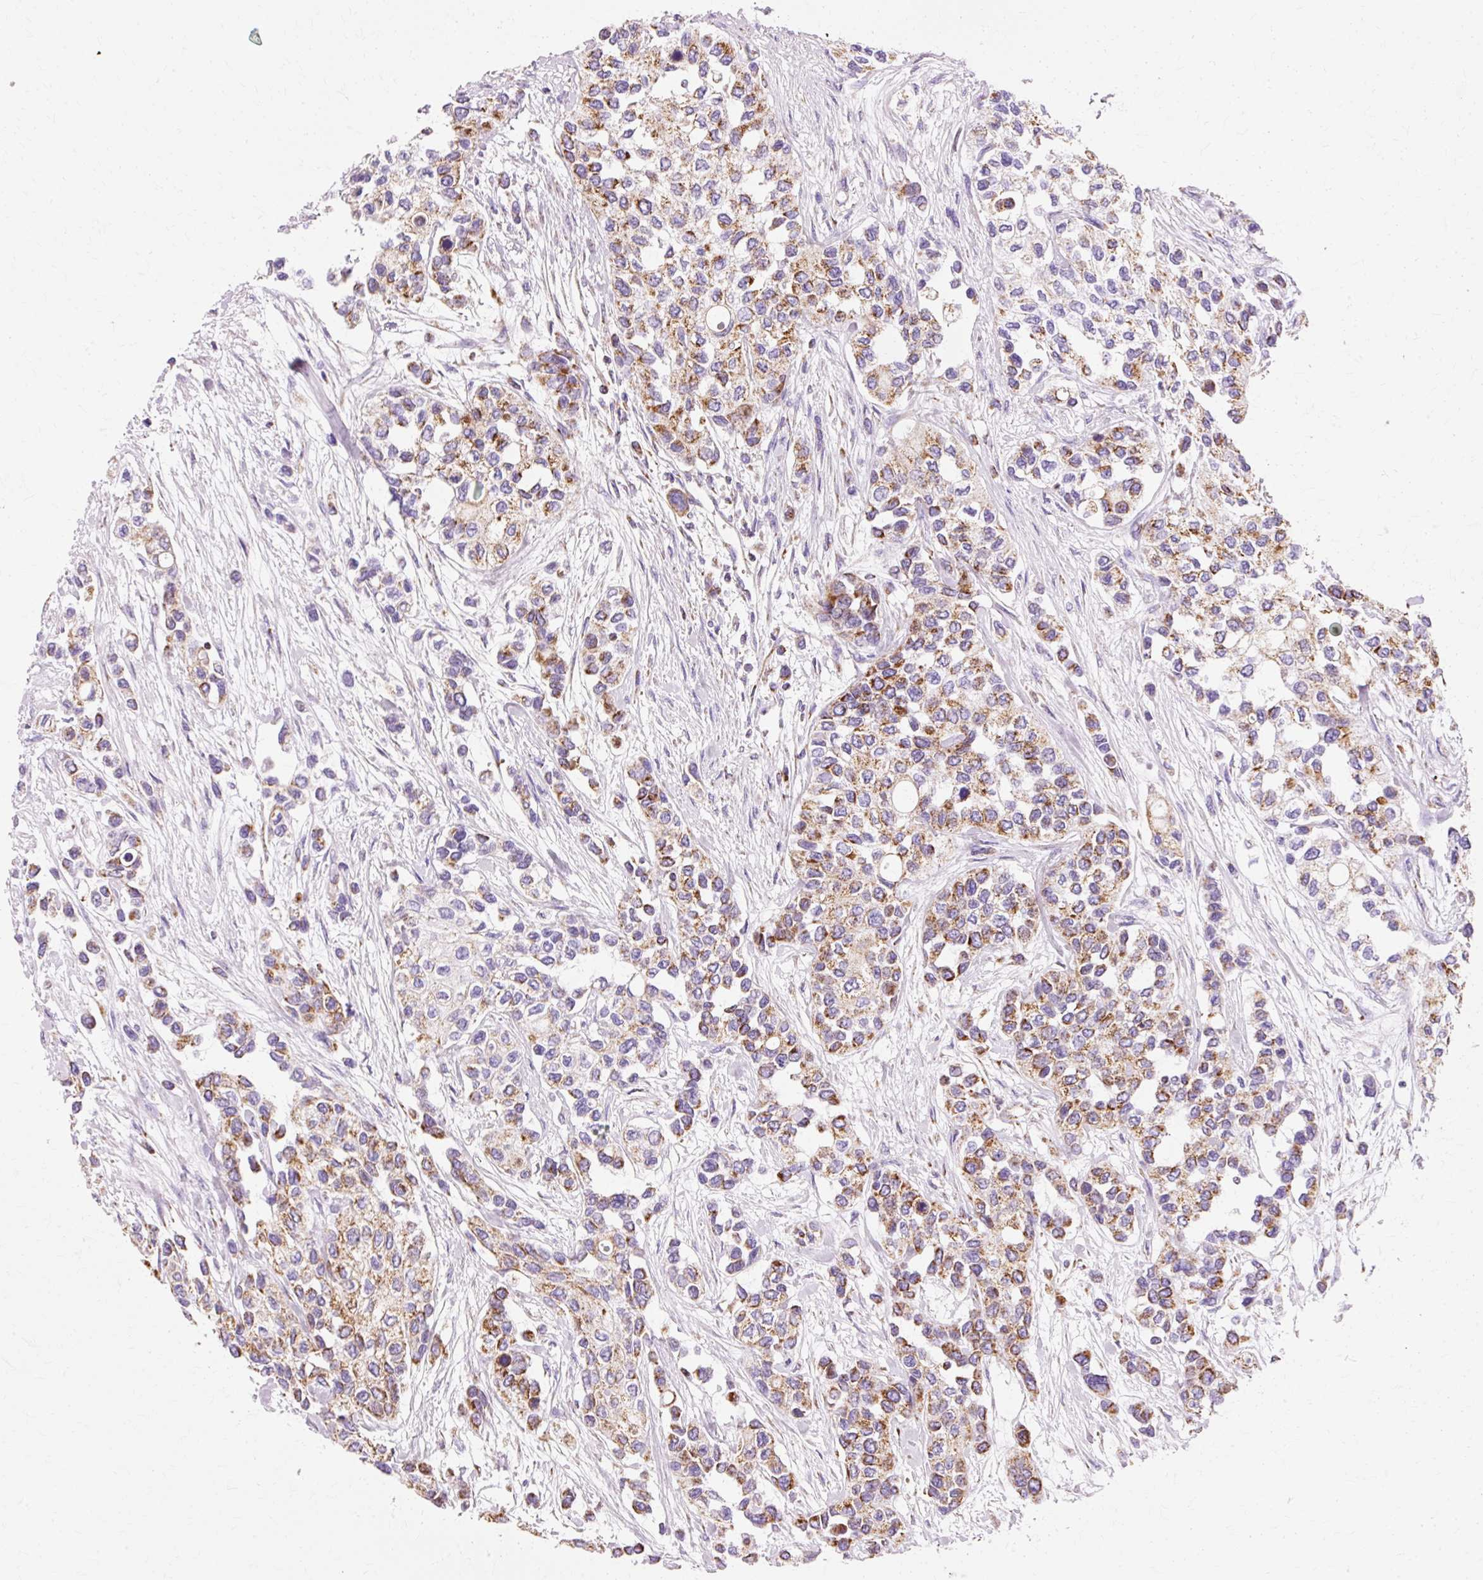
{"staining": {"intensity": "strong", "quantity": "25%-75%", "location": "cytoplasmic/membranous"}, "tissue": "urothelial cancer", "cell_type": "Tumor cells", "image_type": "cancer", "snomed": [{"axis": "morphology", "description": "Normal tissue, NOS"}, {"axis": "morphology", "description": "Urothelial carcinoma, High grade"}, {"axis": "topography", "description": "Vascular tissue"}, {"axis": "topography", "description": "Urinary bladder"}], "caption": "IHC micrograph of neoplastic tissue: human urothelial carcinoma (high-grade) stained using immunohistochemistry (IHC) shows high levels of strong protein expression localized specifically in the cytoplasmic/membranous of tumor cells, appearing as a cytoplasmic/membranous brown color.", "gene": "ATP5PO", "patient": {"sex": "female", "age": 56}}